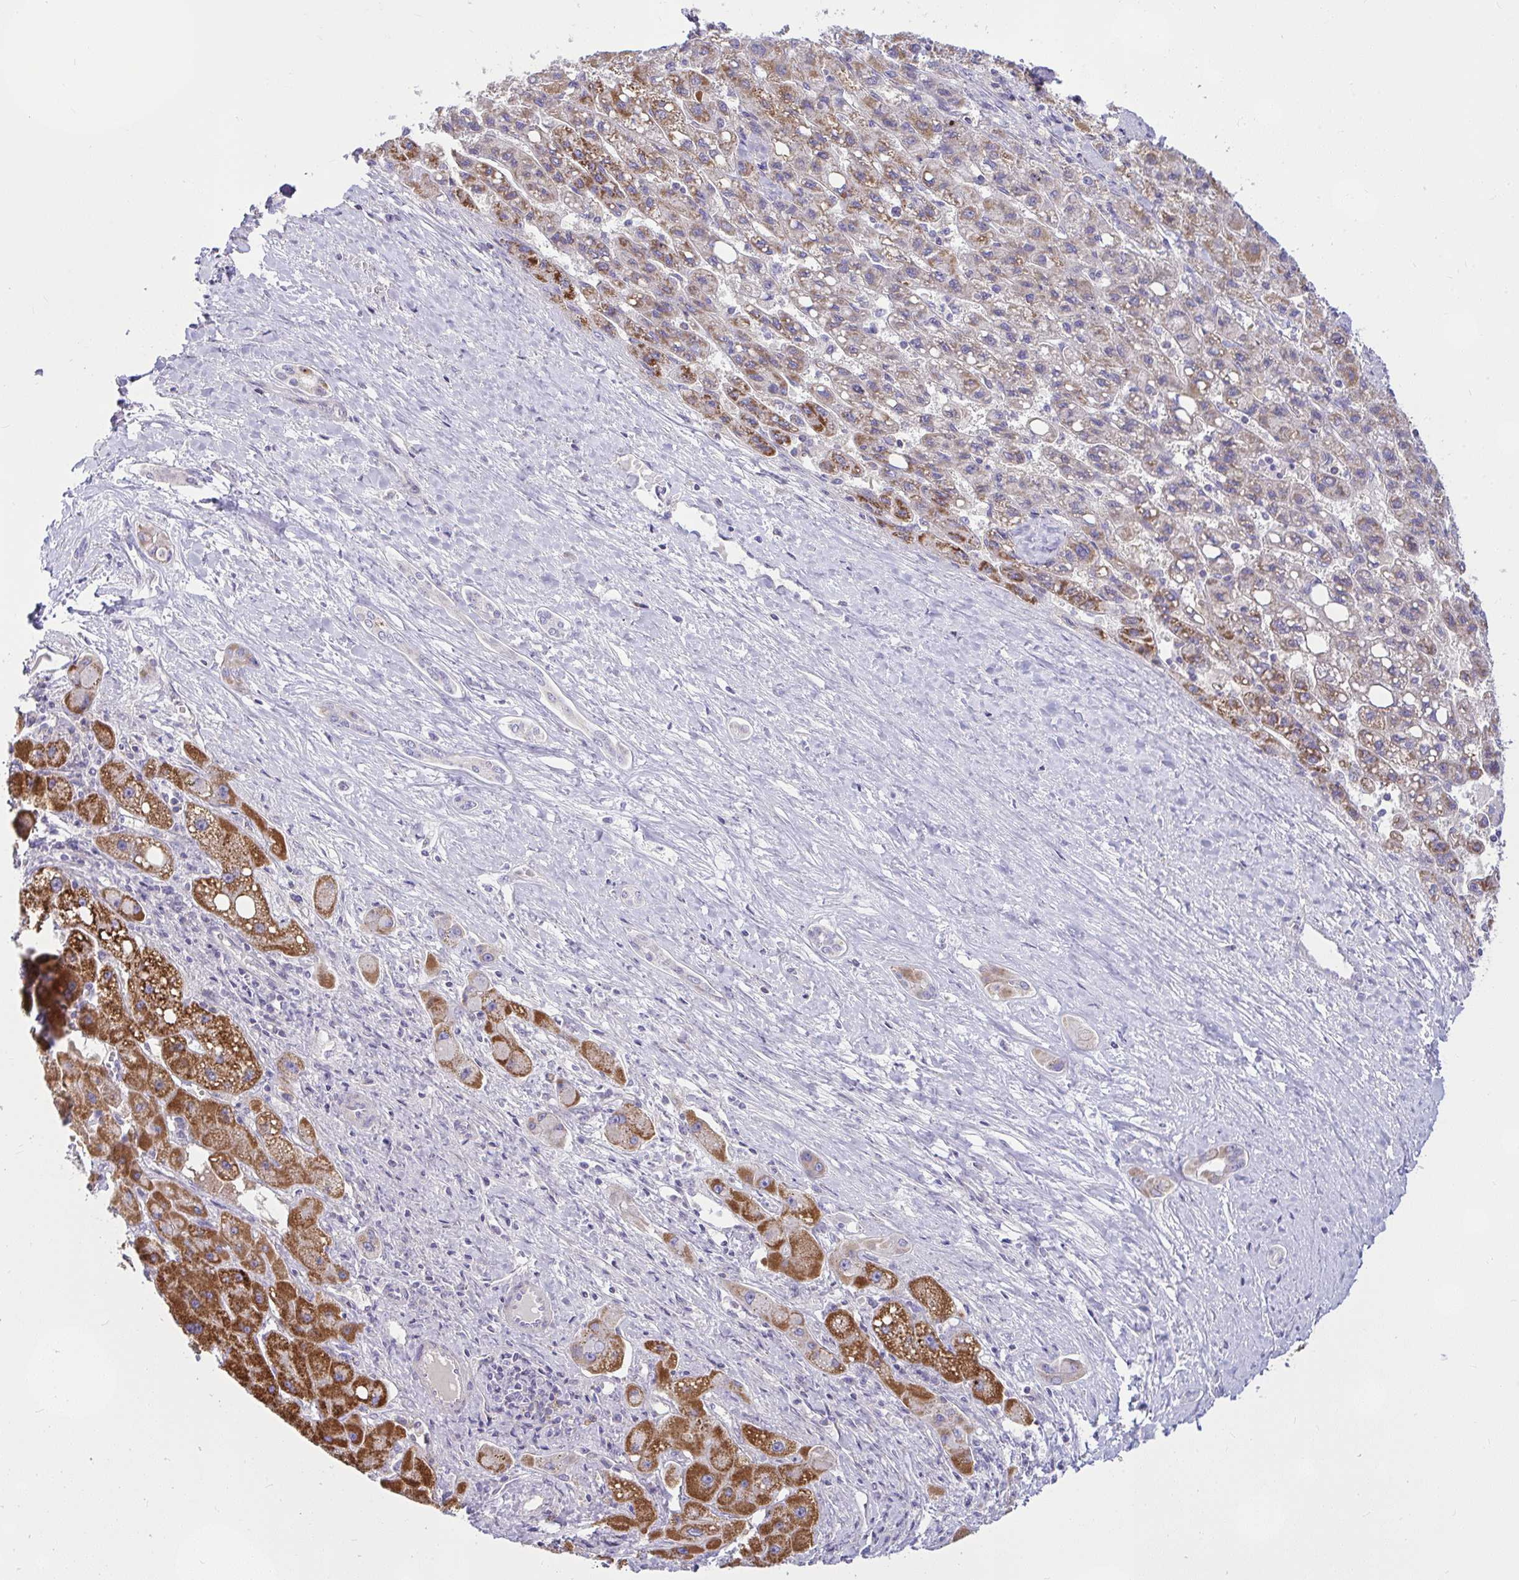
{"staining": {"intensity": "moderate", "quantity": "25%-75%", "location": "cytoplasmic/membranous"}, "tissue": "liver cancer", "cell_type": "Tumor cells", "image_type": "cancer", "snomed": [{"axis": "morphology", "description": "Carcinoma, Hepatocellular, NOS"}, {"axis": "topography", "description": "Liver"}], "caption": "Moderate cytoplasmic/membranous protein expression is present in approximately 25%-75% of tumor cells in liver cancer (hepatocellular carcinoma).", "gene": "CEP63", "patient": {"sex": "female", "age": 82}}